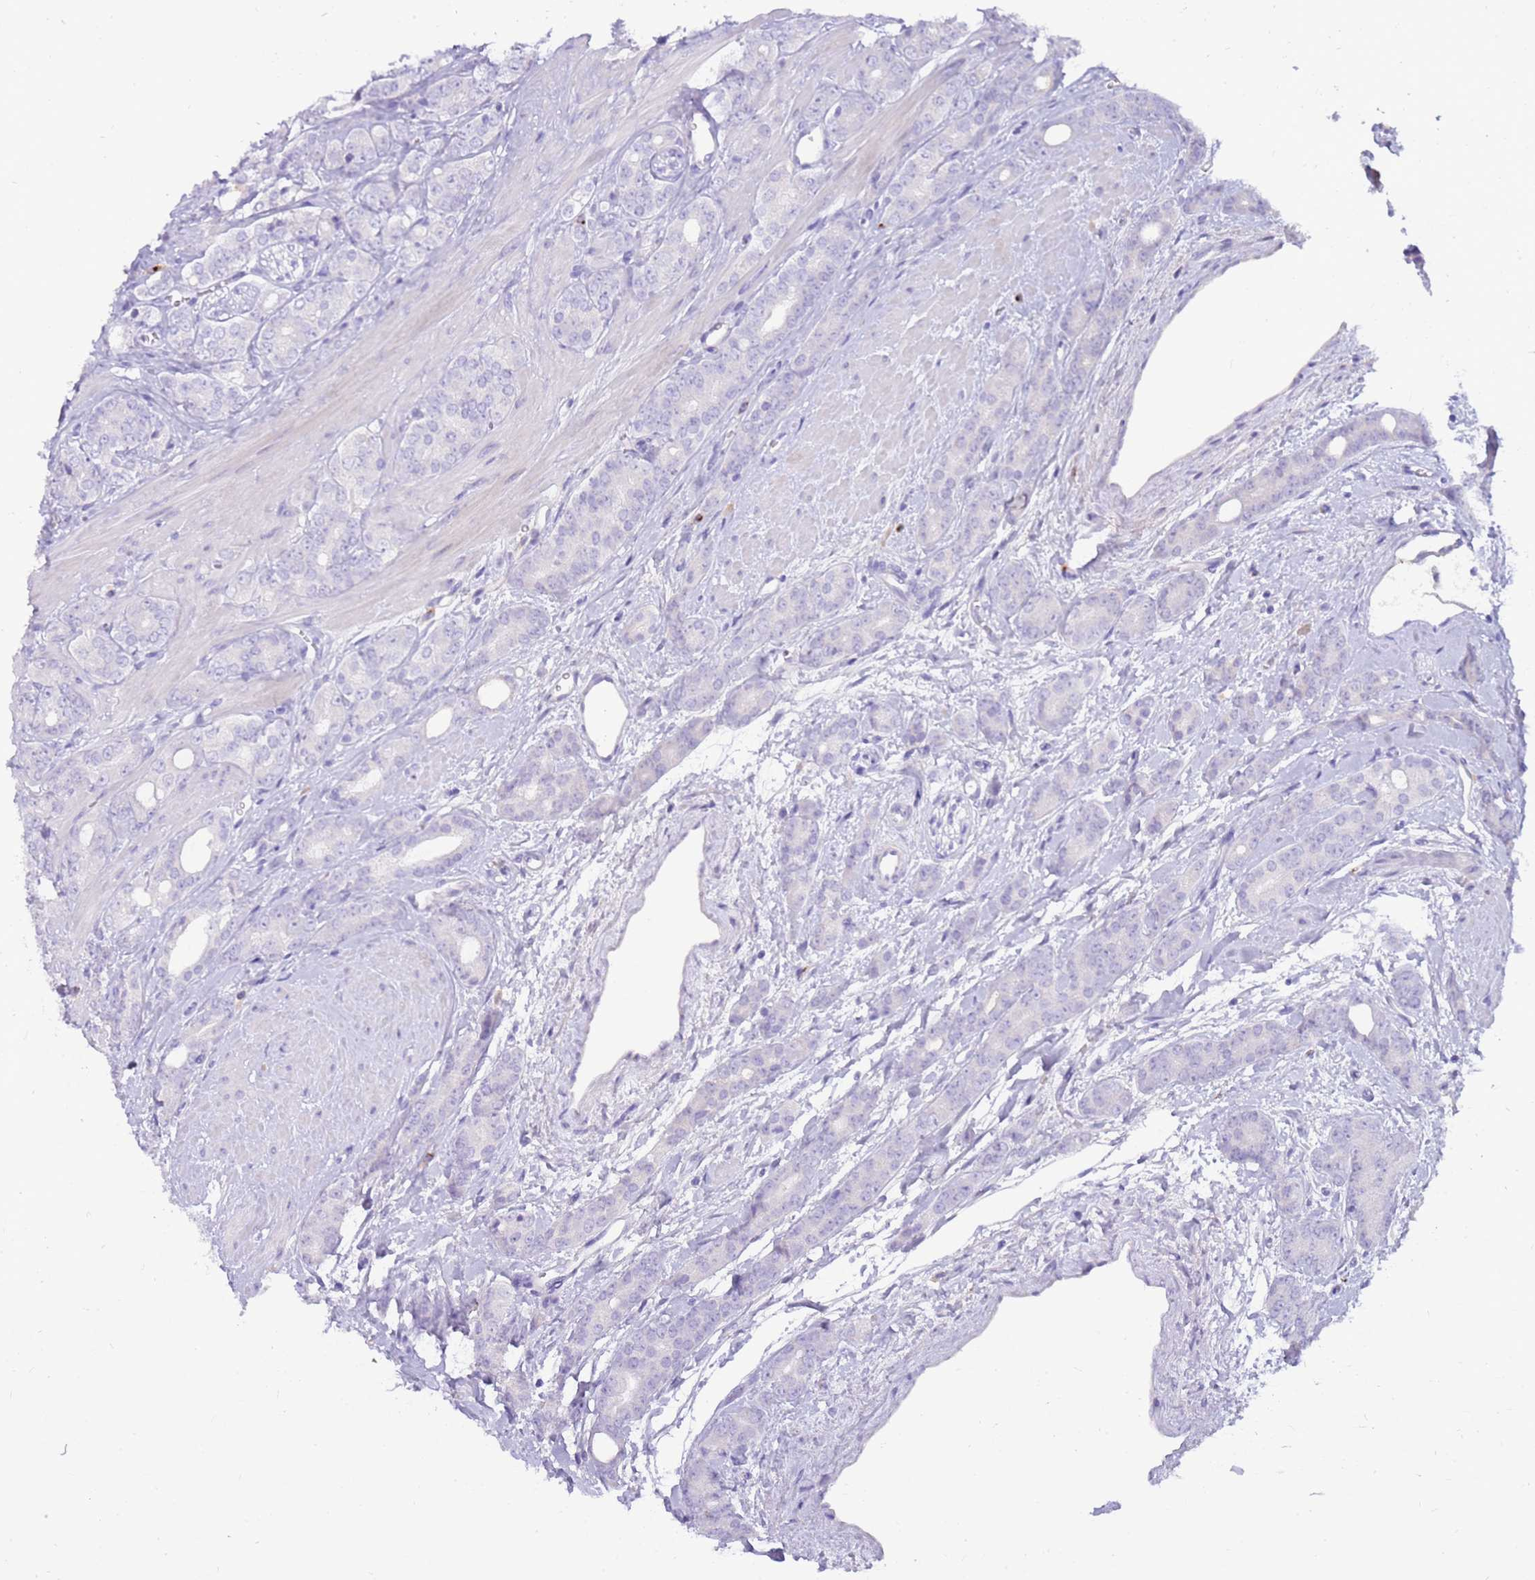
{"staining": {"intensity": "negative", "quantity": "none", "location": "none"}, "tissue": "prostate cancer", "cell_type": "Tumor cells", "image_type": "cancer", "snomed": [{"axis": "morphology", "description": "Adenocarcinoma, High grade"}, {"axis": "topography", "description": "Prostate"}], "caption": "A micrograph of human prostate cancer (high-grade adenocarcinoma) is negative for staining in tumor cells.", "gene": "EVPLL", "patient": {"sex": "male", "age": 62}}